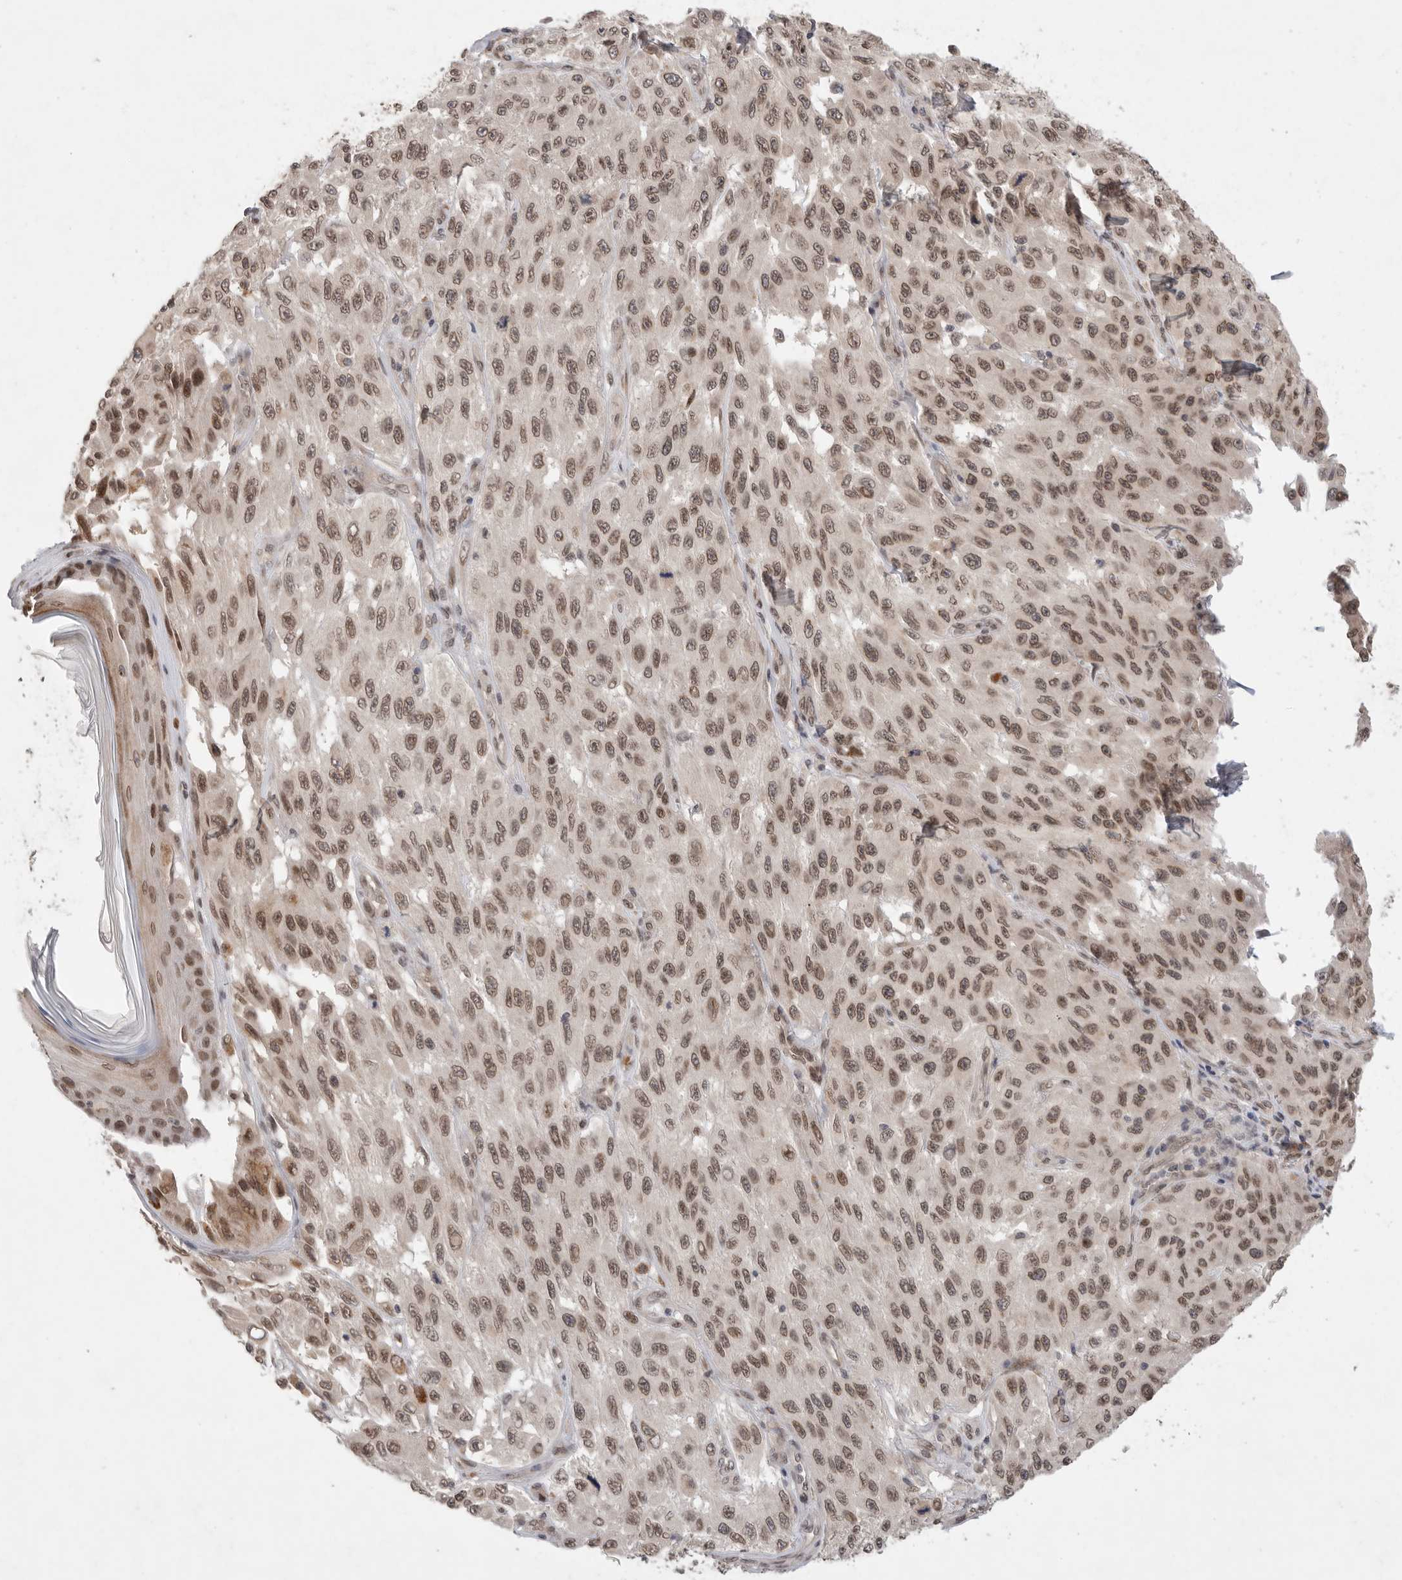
{"staining": {"intensity": "moderate", "quantity": ">75%", "location": "nuclear"}, "tissue": "melanoma", "cell_type": "Tumor cells", "image_type": "cancer", "snomed": [{"axis": "morphology", "description": "Malignant melanoma, NOS"}, {"axis": "topography", "description": "Skin"}], "caption": "A high-resolution micrograph shows immunohistochemistry staining of malignant melanoma, which demonstrates moderate nuclear expression in about >75% of tumor cells.", "gene": "LEMD3", "patient": {"sex": "male", "age": 30}}